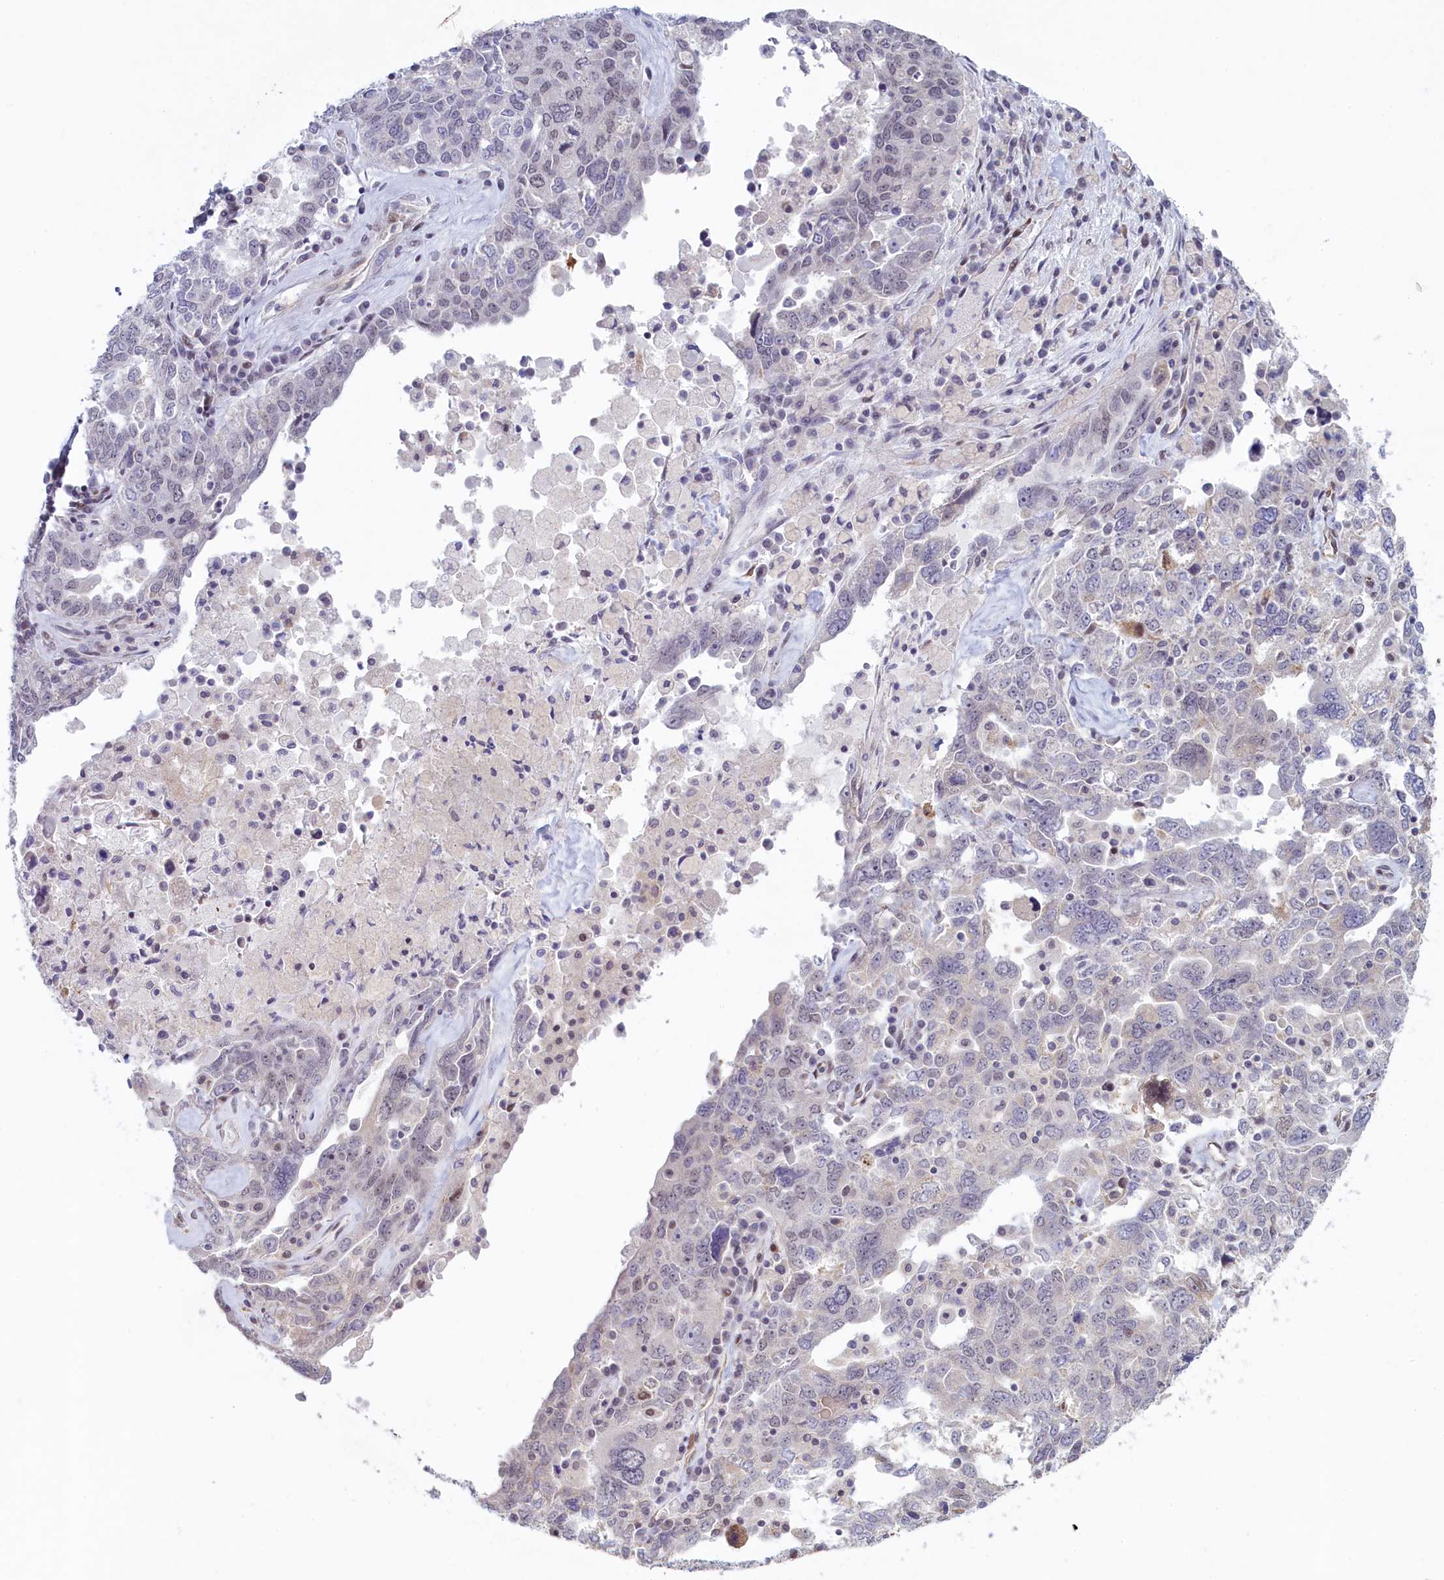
{"staining": {"intensity": "weak", "quantity": "<25%", "location": "nuclear"}, "tissue": "ovarian cancer", "cell_type": "Tumor cells", "image_type": "cancer", "snomed": [{"axis": "morphology", "description": "Carcinoma, endometroid"}, {"axis": "topography", "description": "Ovary"}], "caption": "DAB immunohistochemical staining of human endometroid carcinoma (ovarian) reveals no significant positivity in tumor cells.", "gene": "ATF7IP2", "patient": {"sex": "female", "age": 62}}